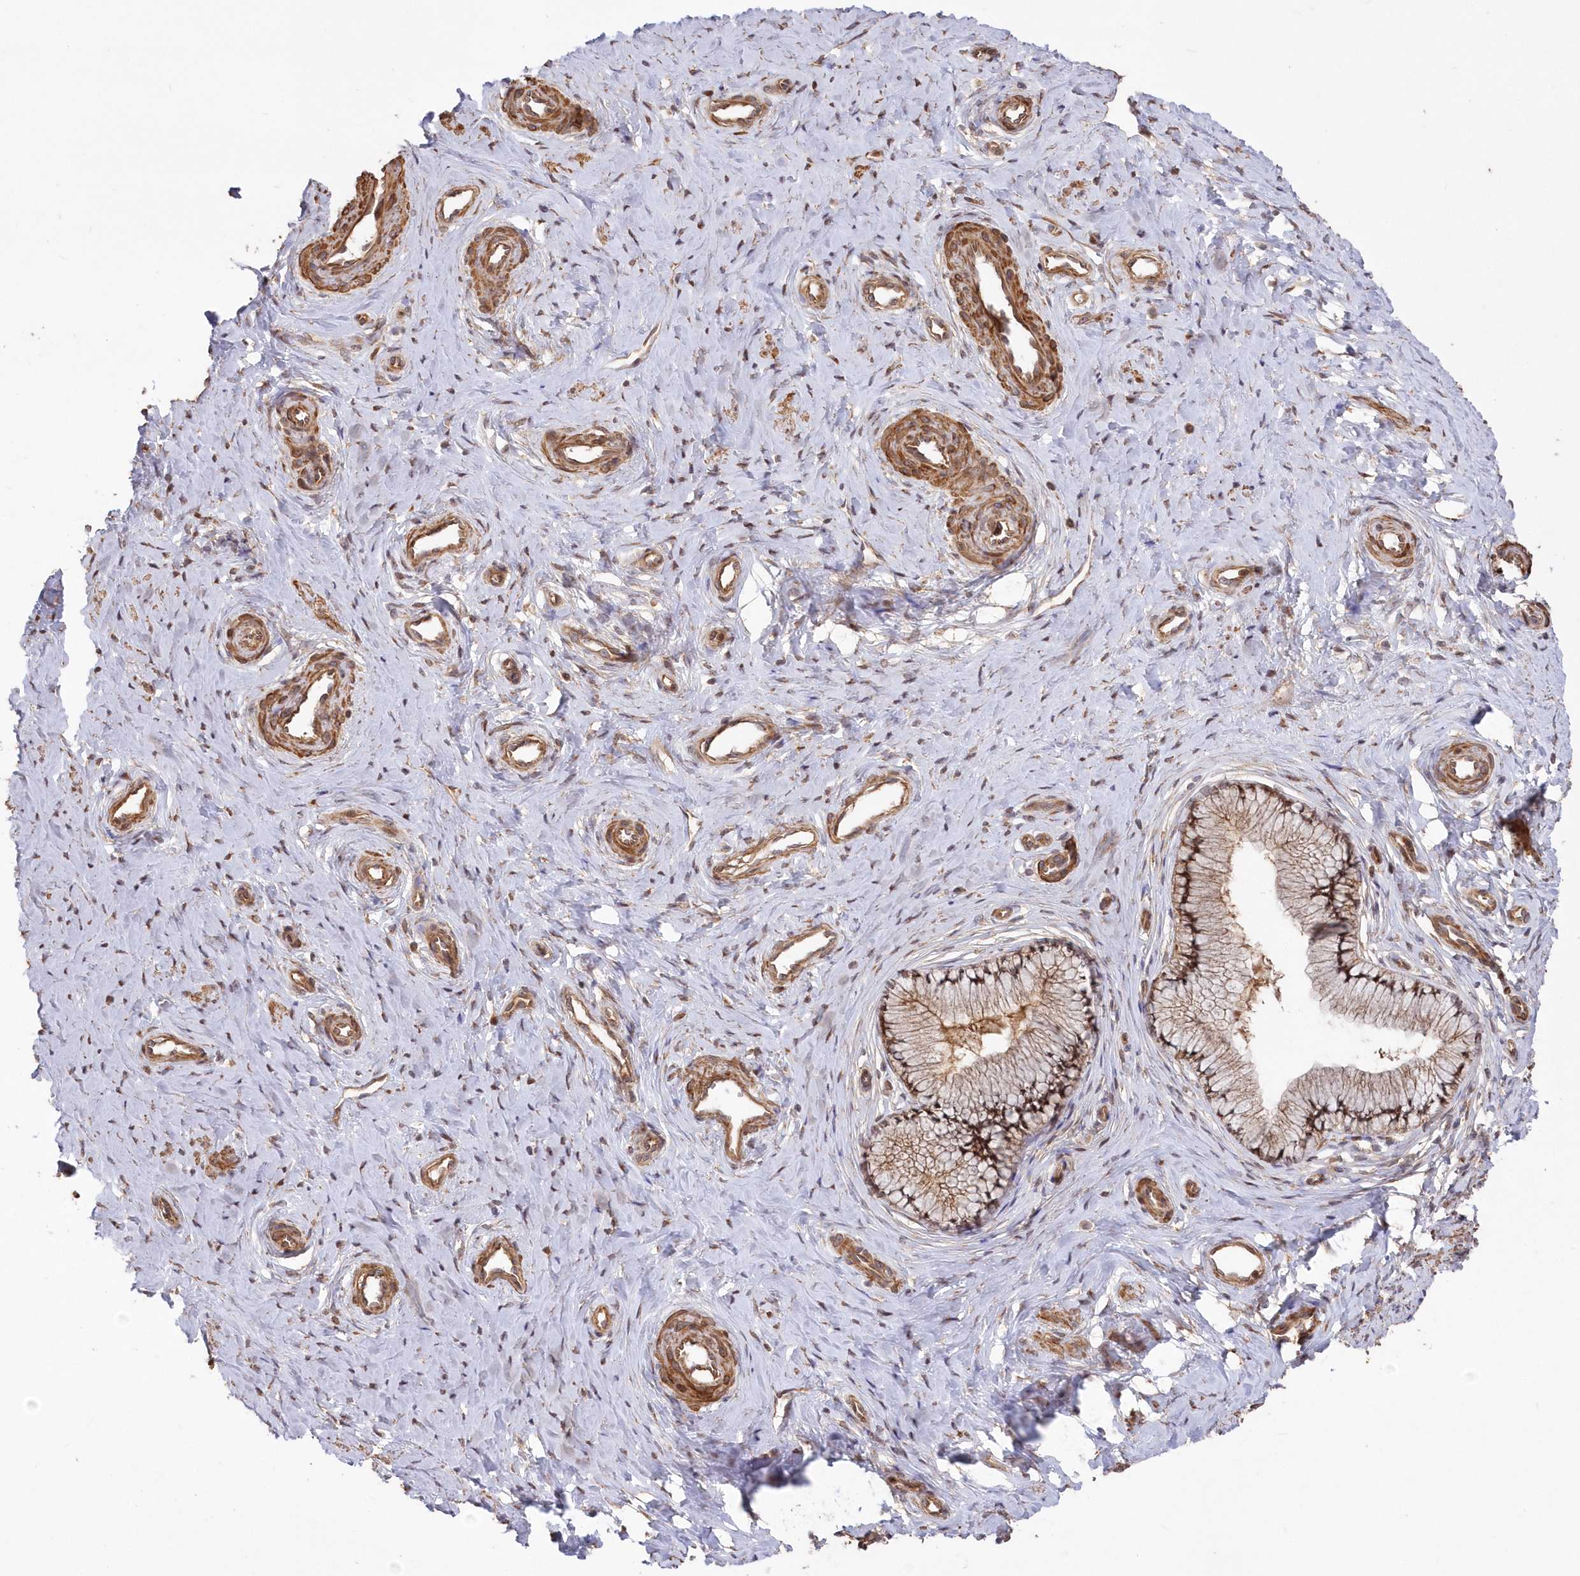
{"staining": {"intensity": "moderate", "quantity": ">75%", "location": "cytoplasmic/membranous,nuclear"}, "tissue": "cervix", "cell_type": "Glandular cells", "image_type": "normal", "snomed": [{"axis": "morphology", "description": "Normal tissue, NOS"}, {"axis": "topography", "description": "Cervix"}], "caption": "Normal cervix was stained to show a protein in brown. There is medium levels of moderate cytoplasmic/membranous,nuclear positivity in approximately >75% of glandular cells. Using DAB (brown) and hematoxylin (blue) stains, captured at high magnification using brightfield microscopy.", "gene": "TBCA", "patient": {"sex": "female", "age": 36}}